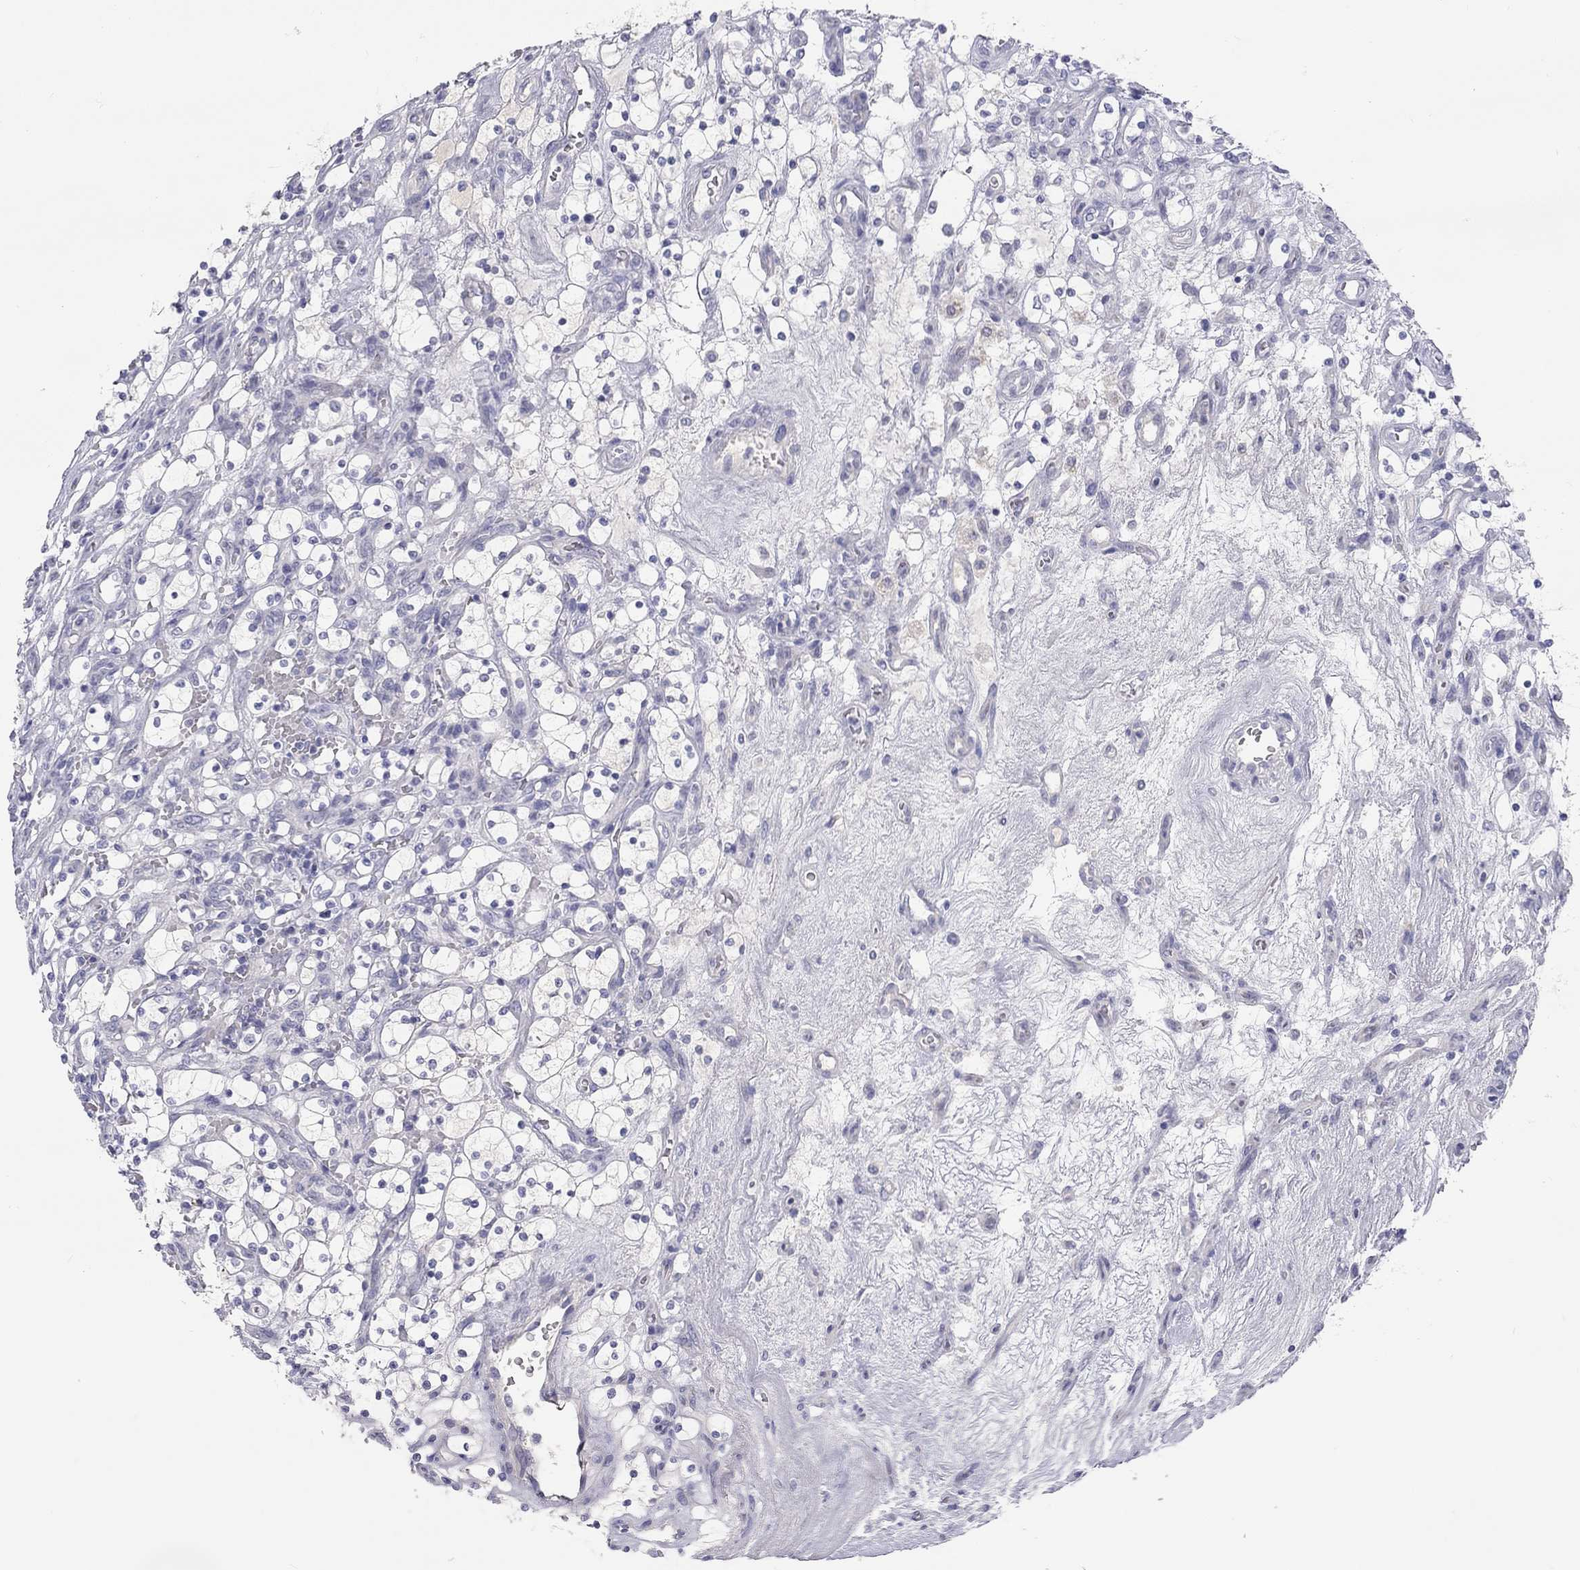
{"staining": {"intensity": "negative", "quantity": "none", "location": "none"}, "tissue": "renal cancer", "cell_type": "Tumor cells", "image_type": "cancer", "snomed": [{"axis": "morphology", "description": "Adenocarcinoma, NOS"}, {"axis": "topography", "description": "Kidney"}], "caption": "Tumor cells show no significant protein staining in renal cancer (adenocarcinoma).", "gene": "ST7L", "patient": {"sex": "female", "age": 69}}